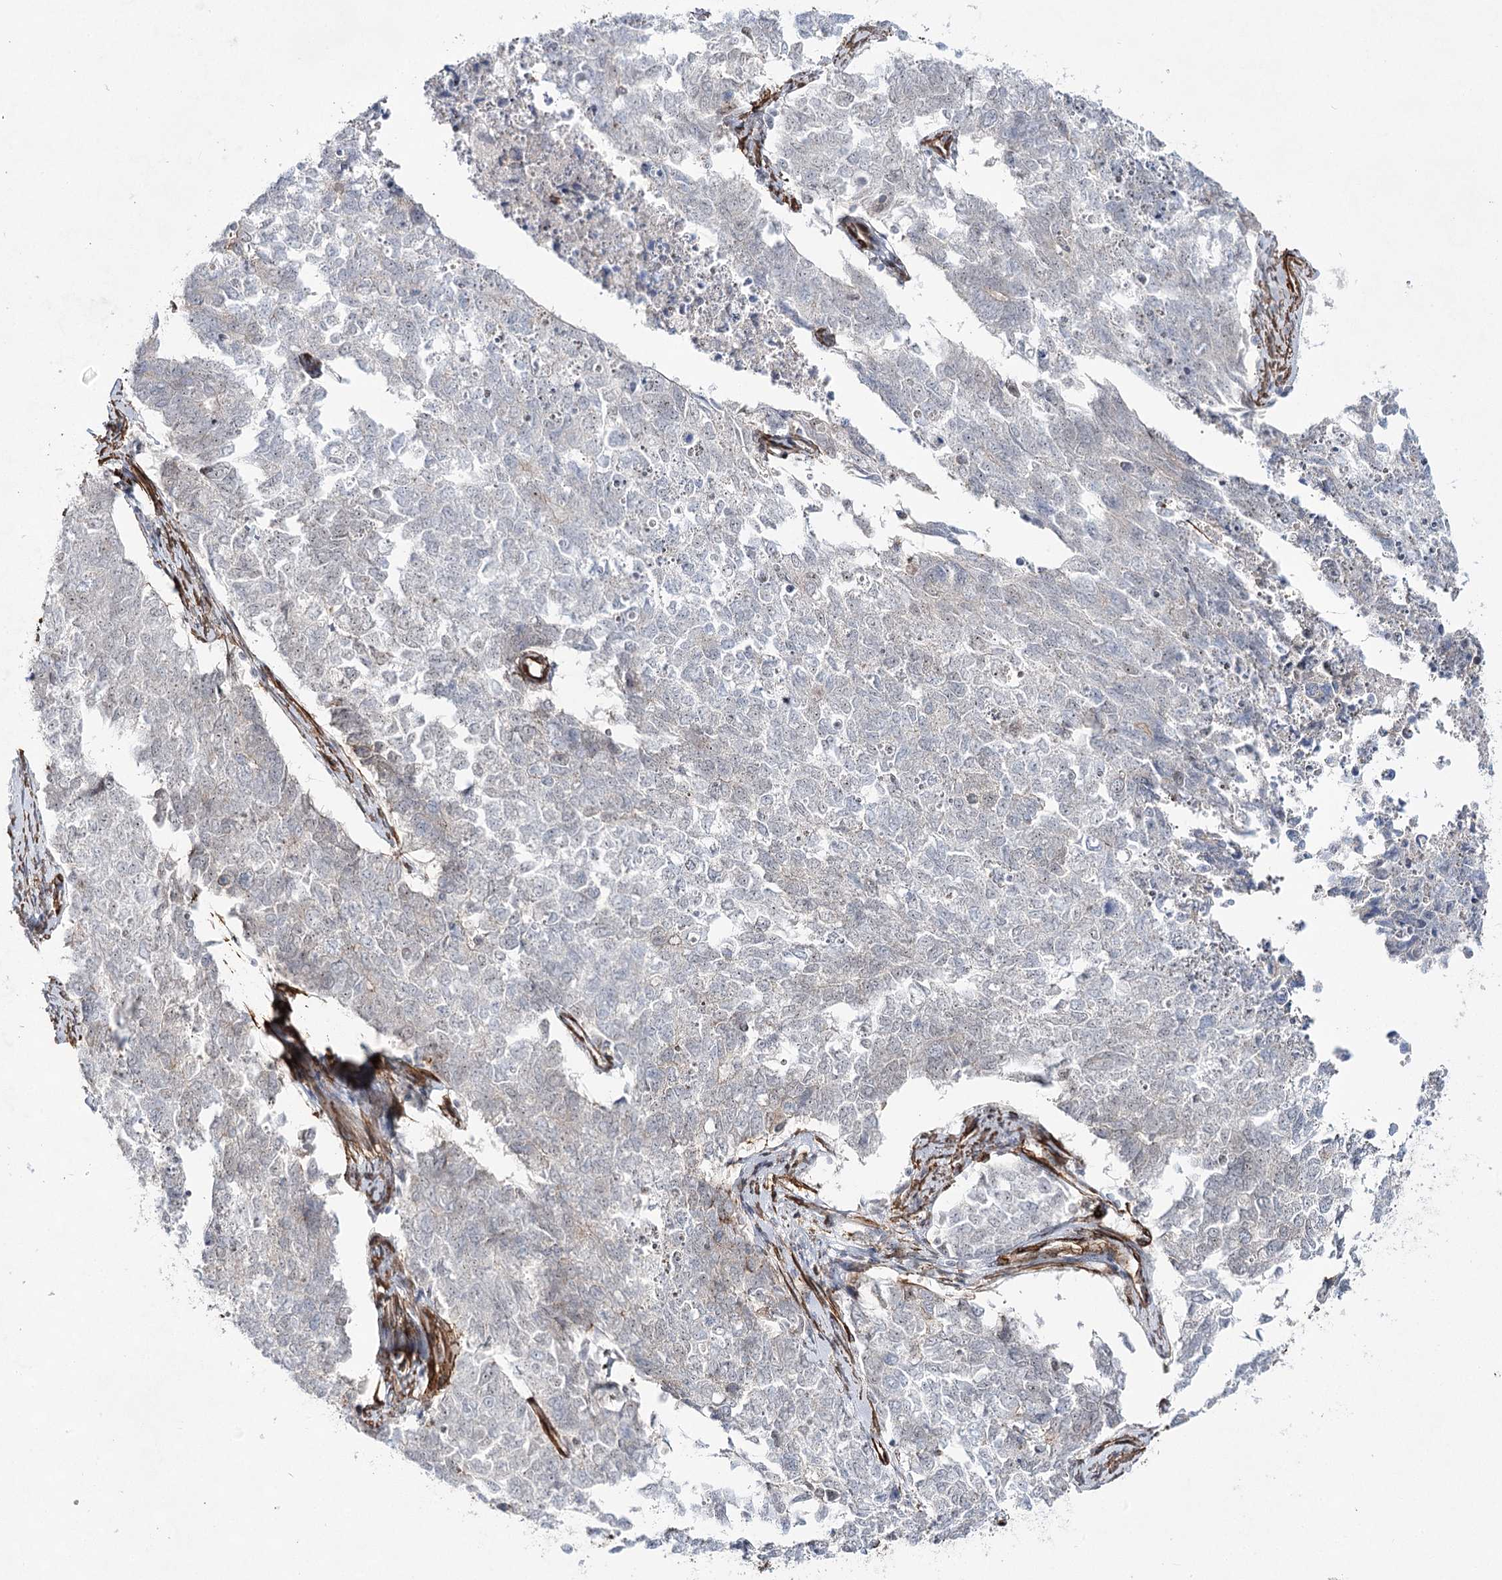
{"staining": {"intensity": "negative", "quantity": "none", "location": "none"}, "tissue": "cervical cancer", "cell_type": "Tumor cells", "image_type": "cancer", "snomed": [{"axis": "morphology", "description": "Squamous cell carcinoma, NOS"}, {"axis": "topography", "description": "Cervix"}], "caption": "This image is of cervical cancer stained with immunohistochemistry (IHC) to label a protein in brown with the nuclei are counter-stained blue. There is no expression in tumor cells.", "gene": "CWF19L1", "patient": {"sex": "female", "age": 63}}